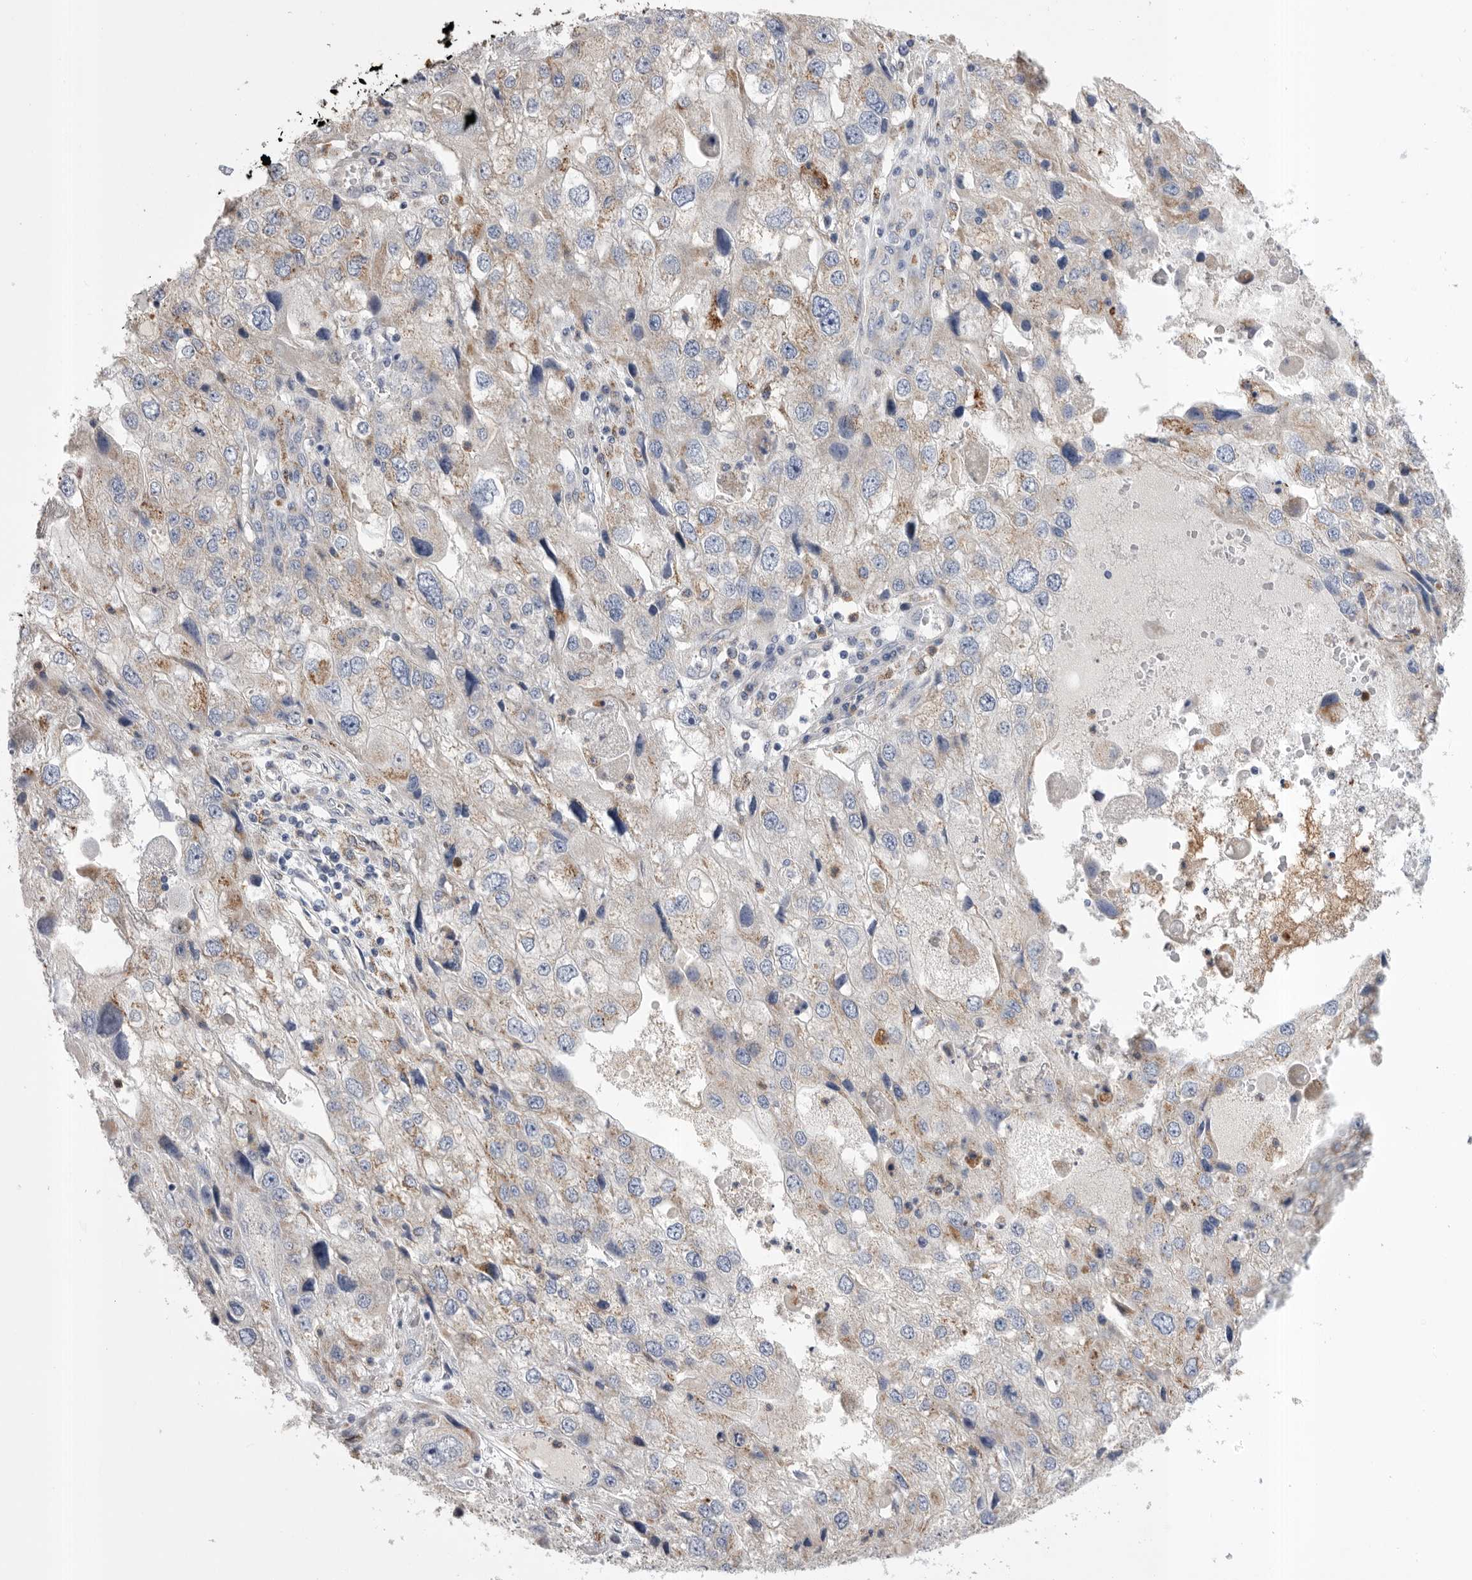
{"staining": {"intensity": "moderate", "quantity": "25%-75%", "location": "cytoplasmic/membranous"}, "tissue": "endometrial cancer", "cell_type": "Tumor cells", "image_type": "cancer", "snomed": [{"axis": "morphology", "description": "Adenocarcinoma, NOS"}, {"axis": "topography", "description": "Endometrium"}], "caption": "Human adenocarcinoma (endometrial) stained with a brown dye reveals moderate cytoplasmic/membranous positive positivity in approximately 25%-75% of tumor cells.", "gene": "CCDC126", "patient": {"sex": "female", "age": 49}}